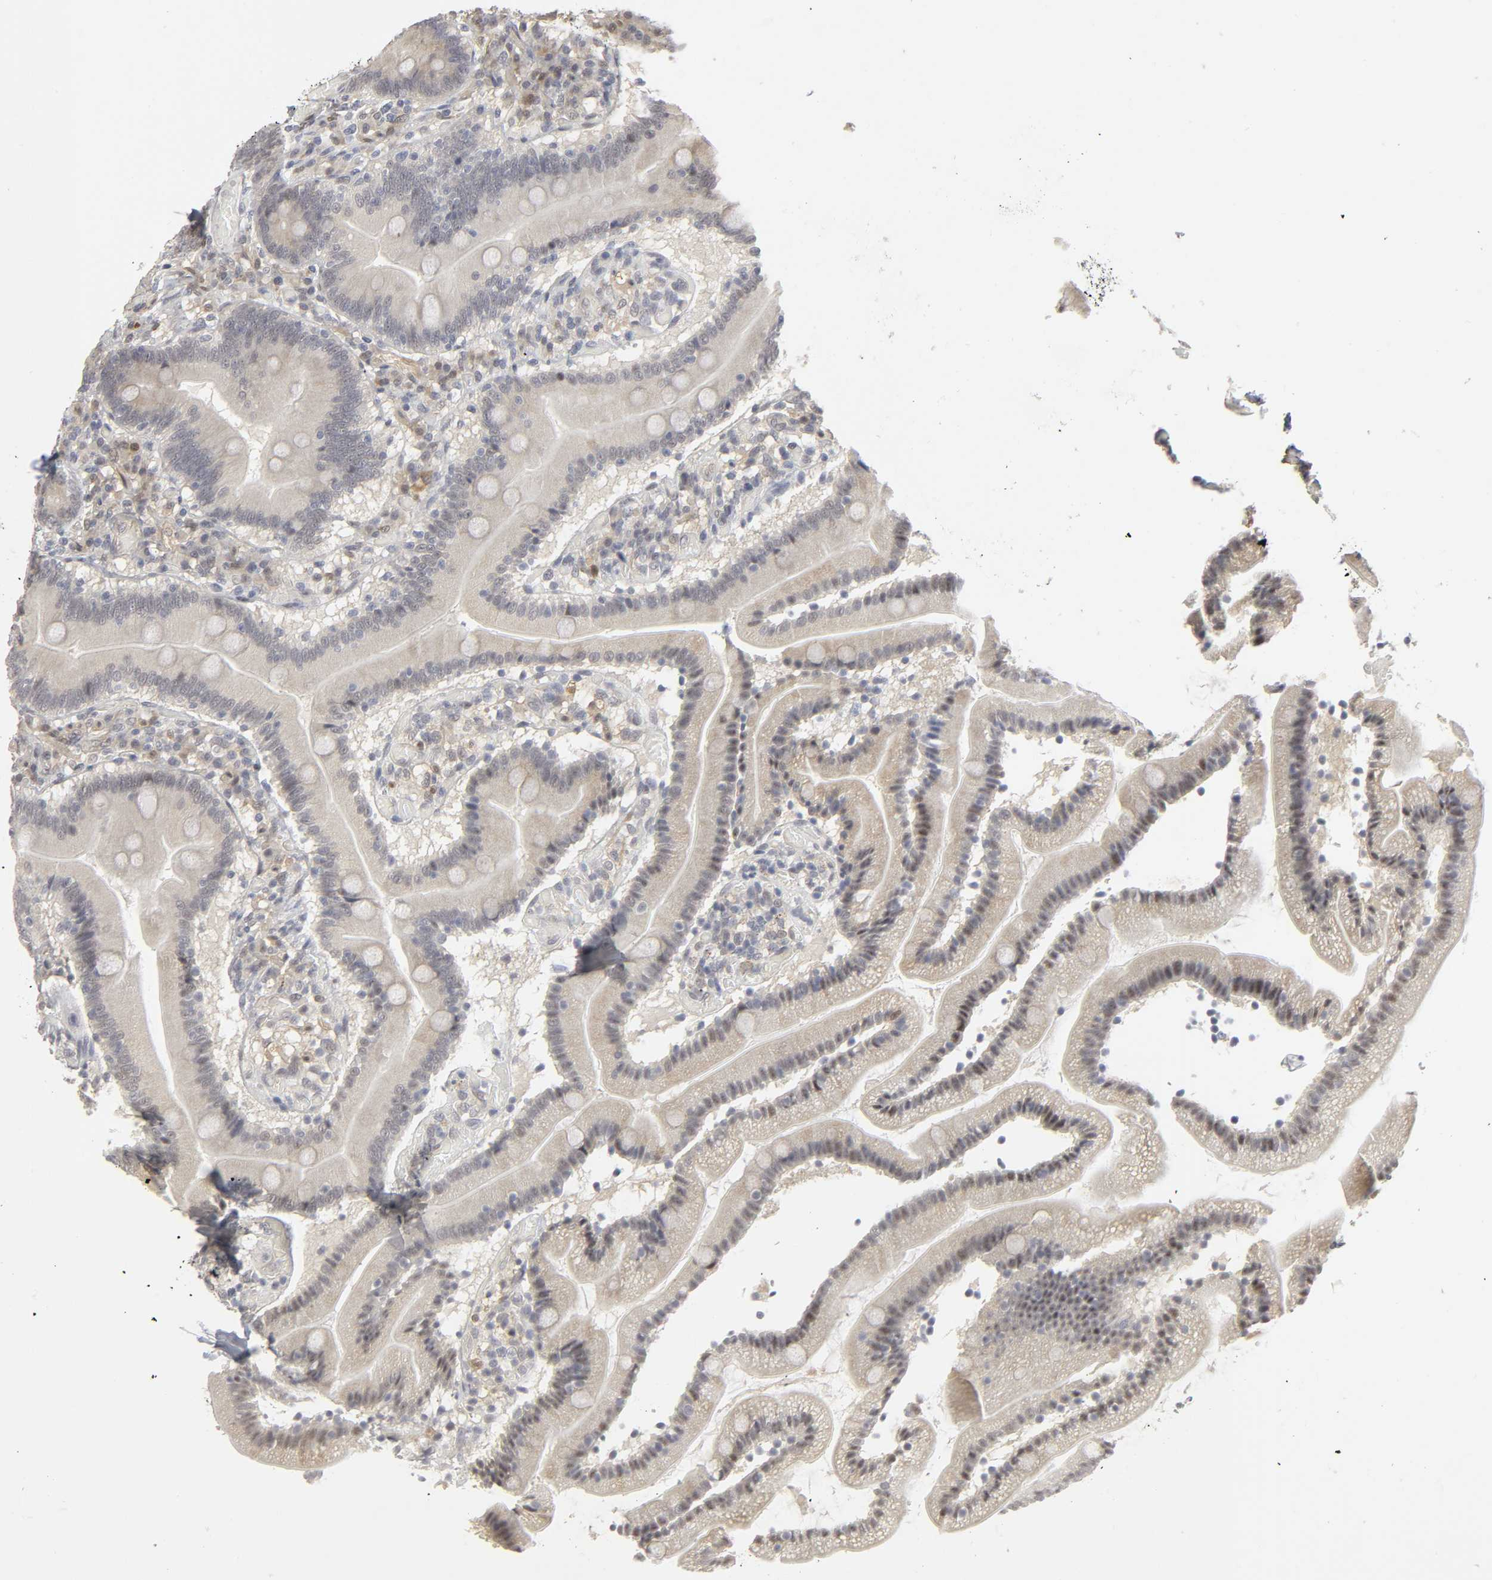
{"staining": {"intensity": "weak", "quantity": "<25%", "location": "cytoplasmic/membranous,nuclear"}, "tissue": "duodenum", "cell_type": "Glandular cells", "image_type": "normal", "snomed": [{"axis": "morphology", "description": "Normal tissue, NOS"}, {"axis": "topography", "description": "Duodenum"}], "caption": "A high-resolution micrograph shows IHC staining of benign duodenum, which shows no significant expression in glandular cells.", "gene": "PDLIM3", "patient": {"sex": "male", "age": 66}}